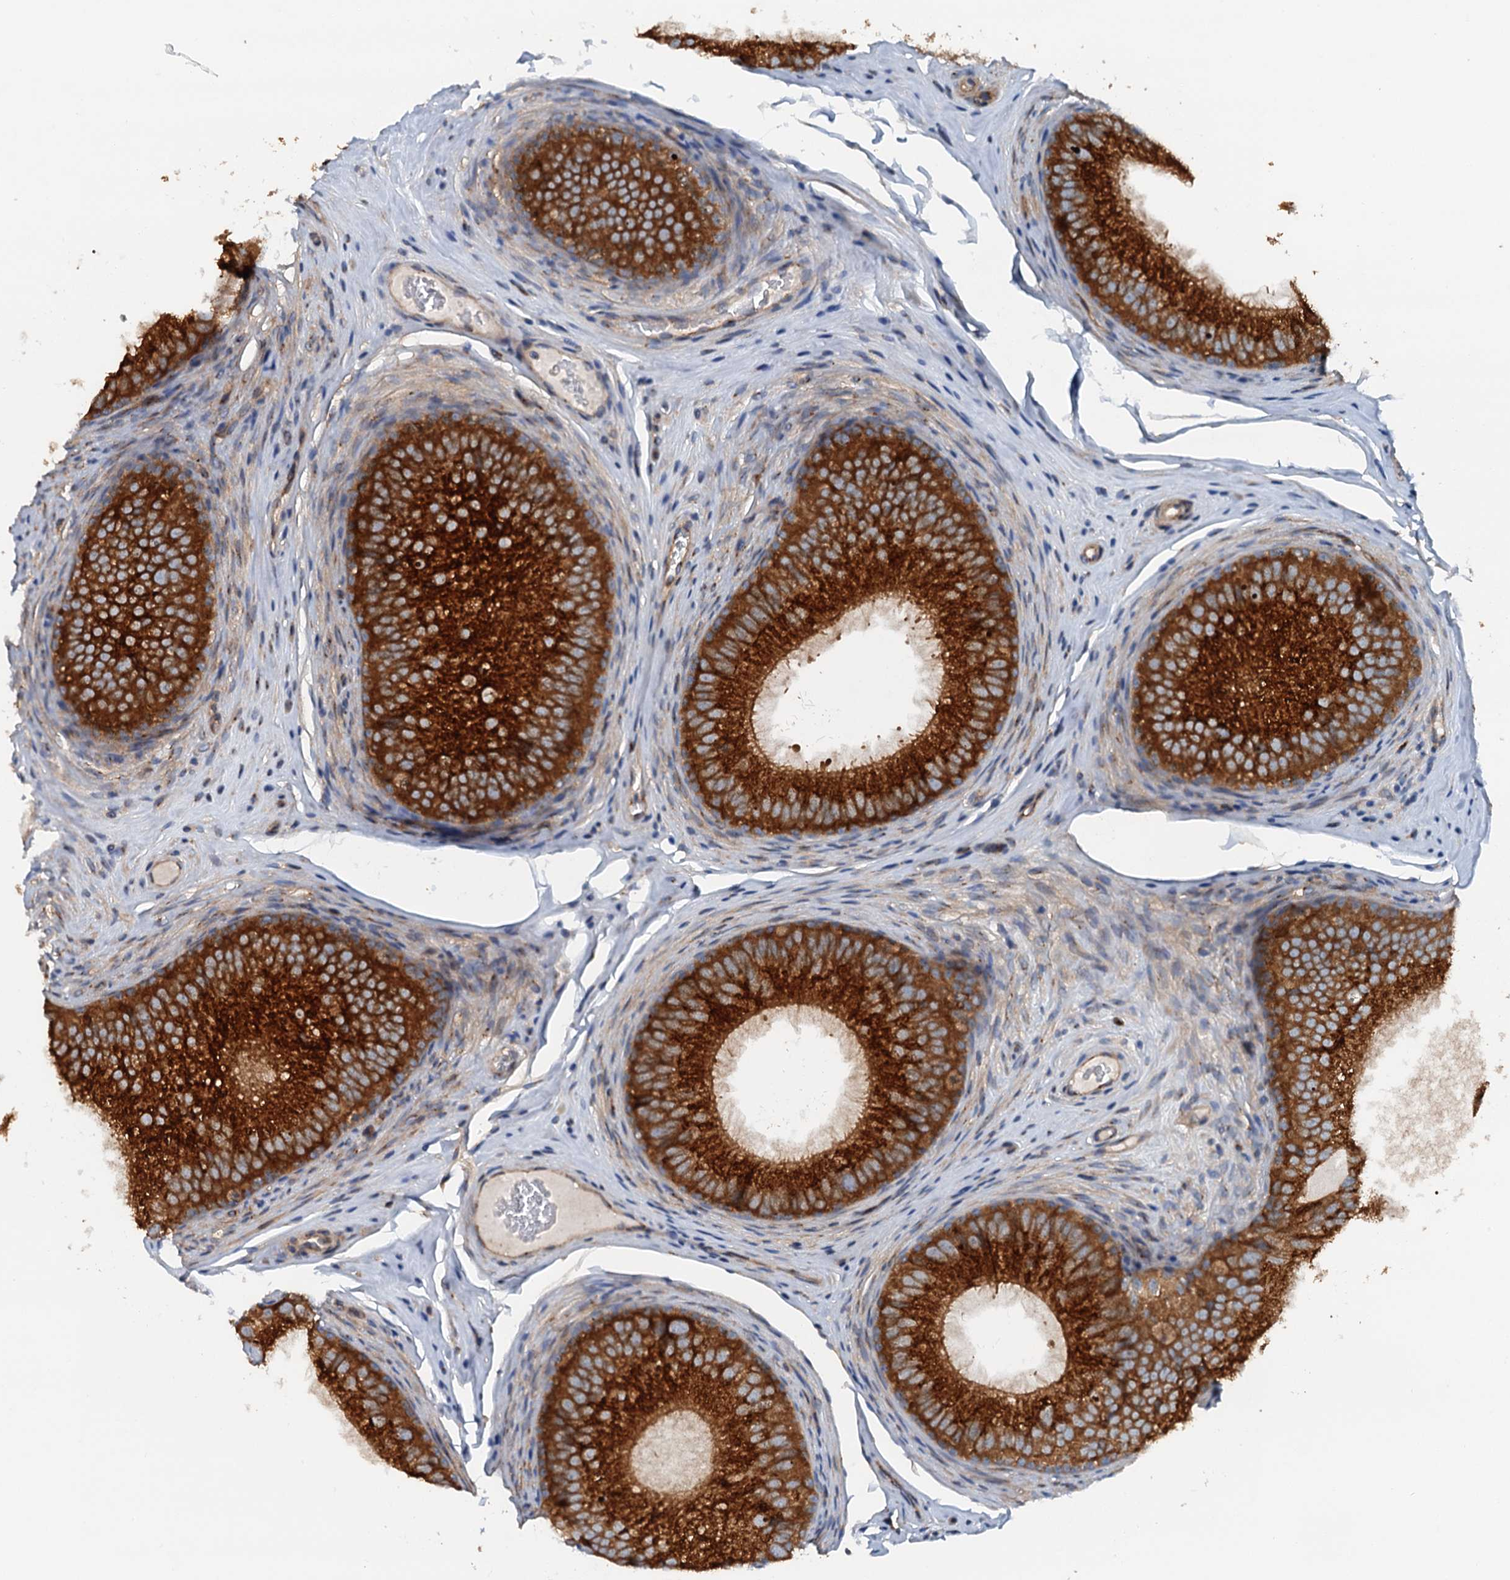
{"staining": {"intensity": "strong", "quantity": ">75%", "location": "cytoplasmic/membranous"}, "tissue": "epididymis", "cell_type": "Glandular cells", "image_type": "normal", "snomed": [{"axis": "morphology", "description": "Normal tissue, NOS"}, {"axis": "topography", "description": "Epididymis"}], "caption": "The histopathology image displays a brown stain indicating the presence of a protein in the cytoplasmic/membranous of glandular cells in epididymis.", "gene": "COG3", "patient": {"sex": "male", "age": 32}}